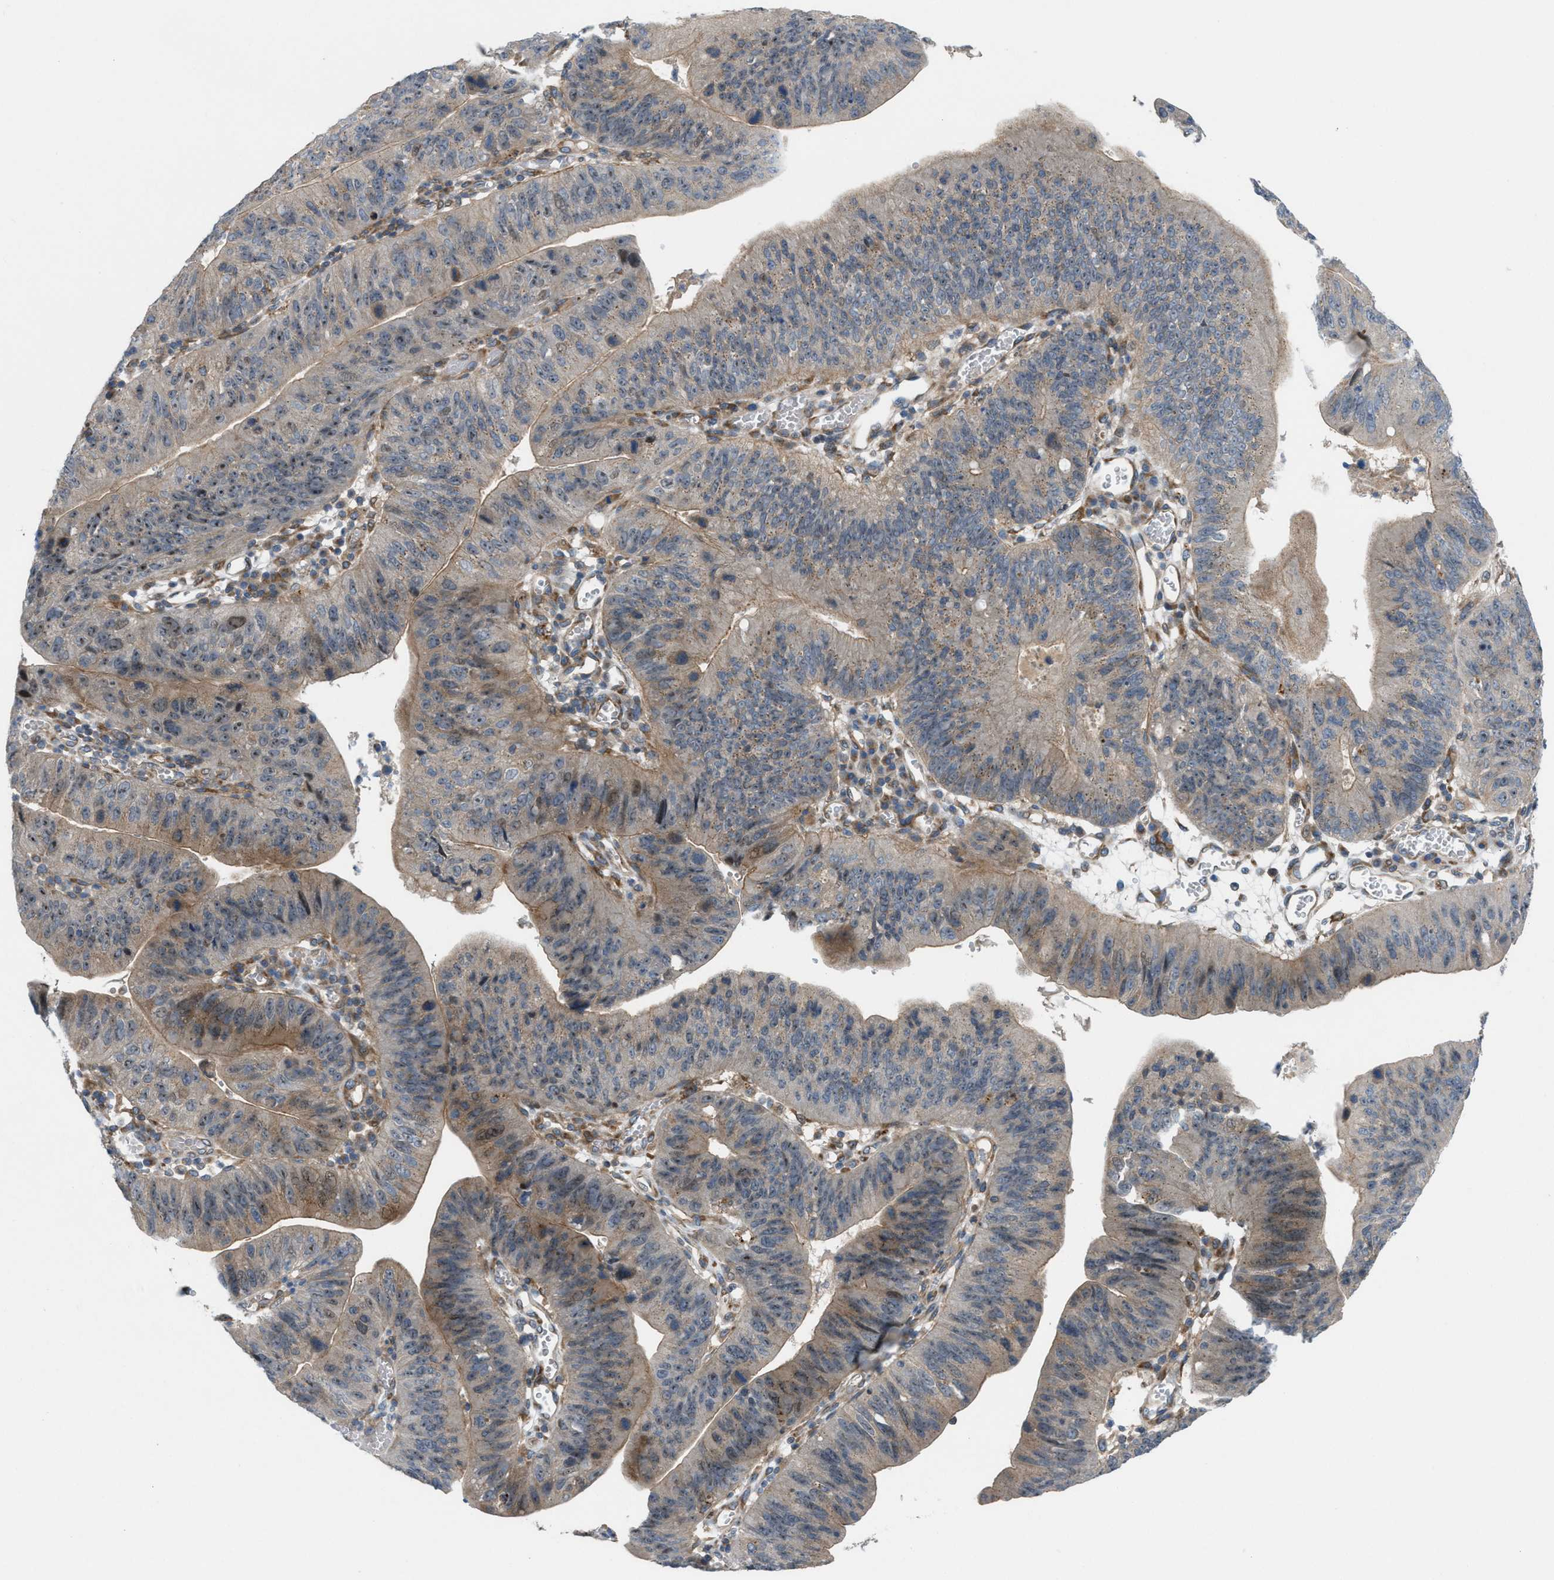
{"staining": {"intensity": "weak", "quantity": "<25%", "location": "cytoplasmic/membranous,nuclear"}, "tissue": "stomach cancer", "cell_type": "Tumor cells", "image_type": "cancer", "snomed": [{"axis": "morphology", "description": "Adenocarcinoma, NOS"}, {"axis": "topography", "description": "Stomach"}], "caption": "The histopathology image shows no staining of tumor cells in stomach cancer (adenocarcinoma). The staining is performed using DAB brown chromogen with nuclei counter-stained in using hematoxylin.", "gene": "CYB5D1", "patient": {"sex": "male", "age": 59}}